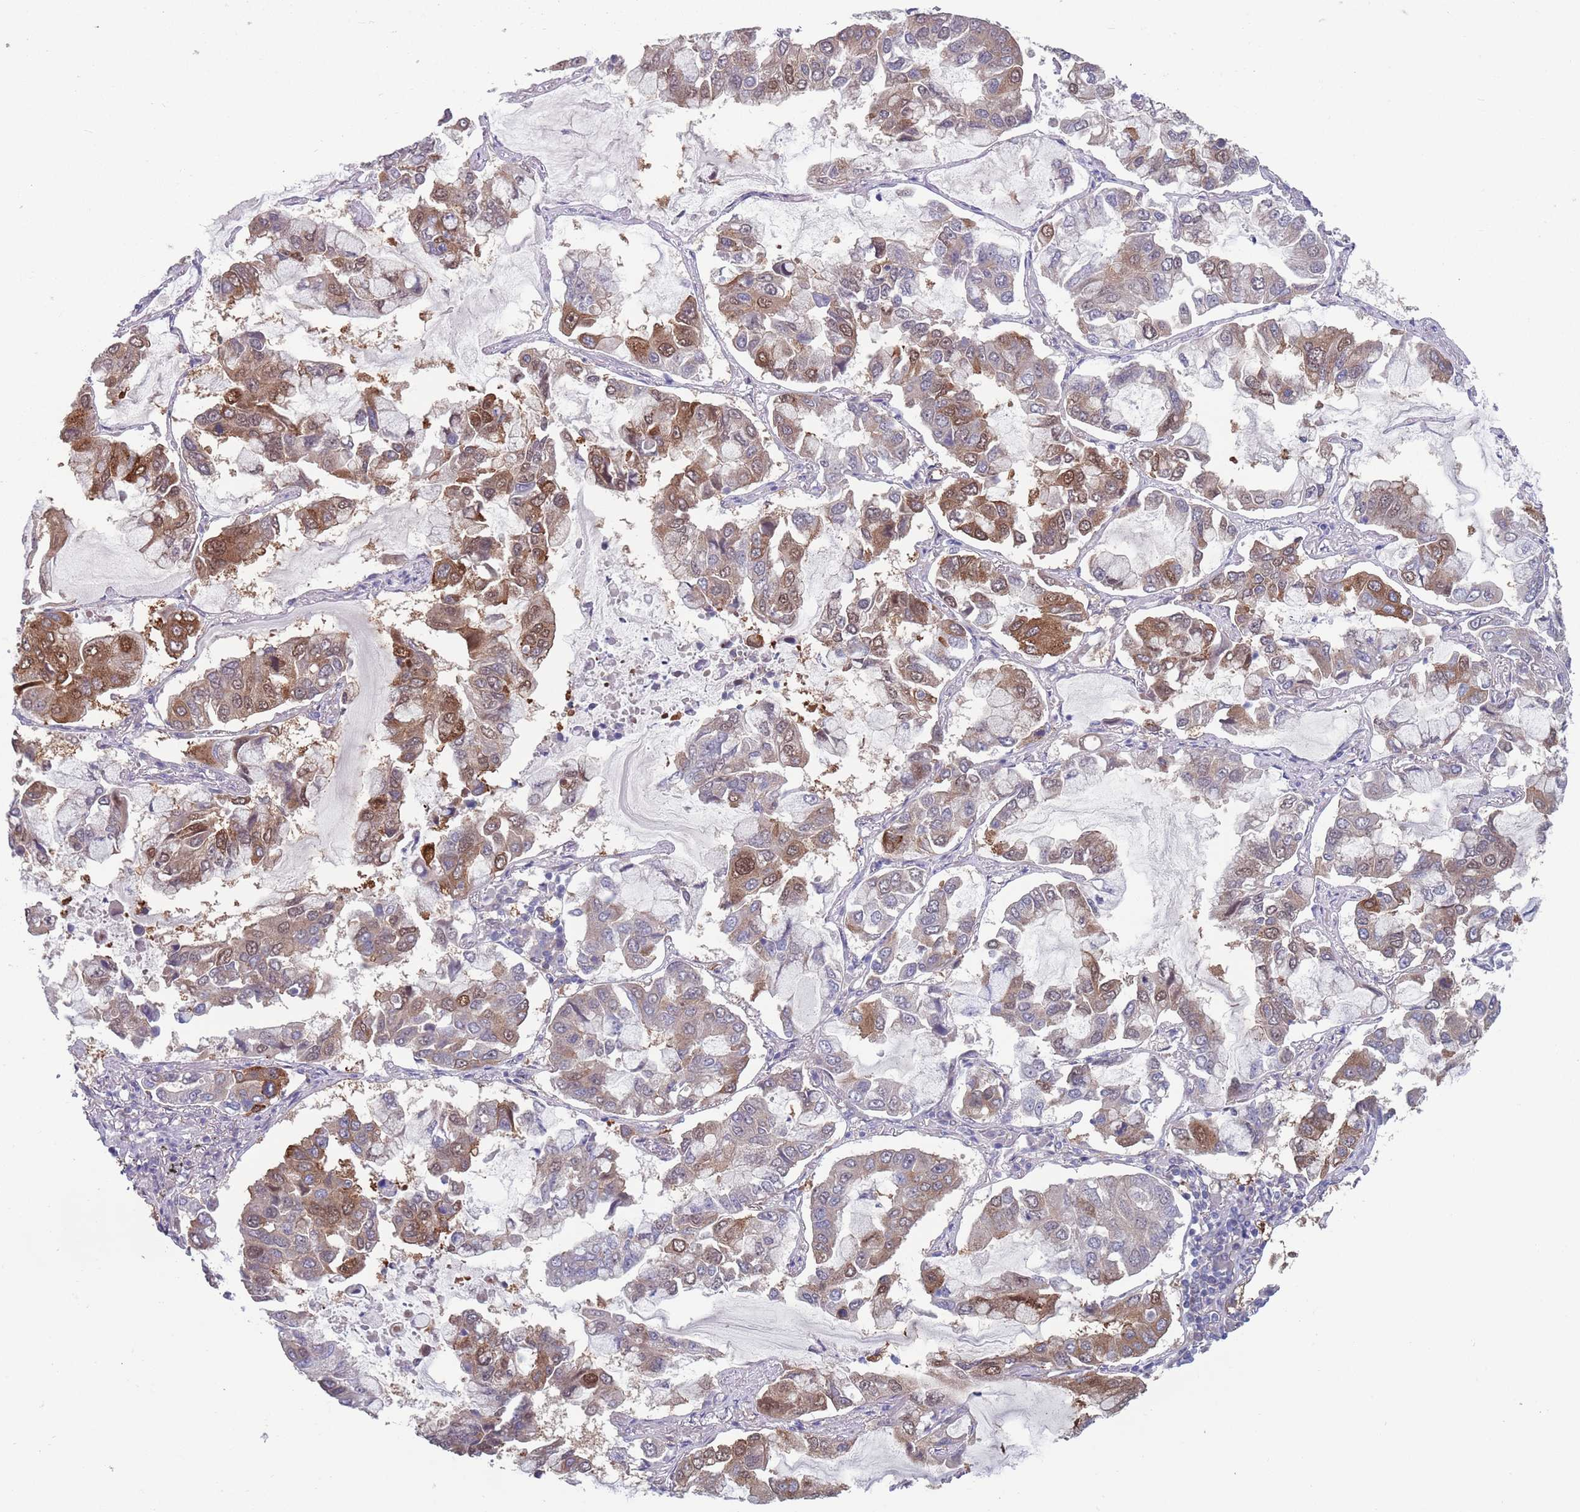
{"staining": {"intensity": "moderate", "quantity": ">75%", "location": "cytoplasmic/membranous,nuclear"}, "tissue": "lung cancer", "cell_type": "Tumor cells", "image_type": "cancer", "snomed": [{"axis": "morphology", "description": "Adenocarcinoma, NOS"}, {"axis": "topography", "description": "Lung"}], "caption": "Immunohistochemistry (DAB (3,3'-diaminobenzidine)) staining of lung adenocarcinoma reveals moderate cytoplasmic/membranous and nuclear protein staining in about >75% of tumor cells.", "gene": "CLNS1A", "patient": {"sex": "male", "age": 64}}